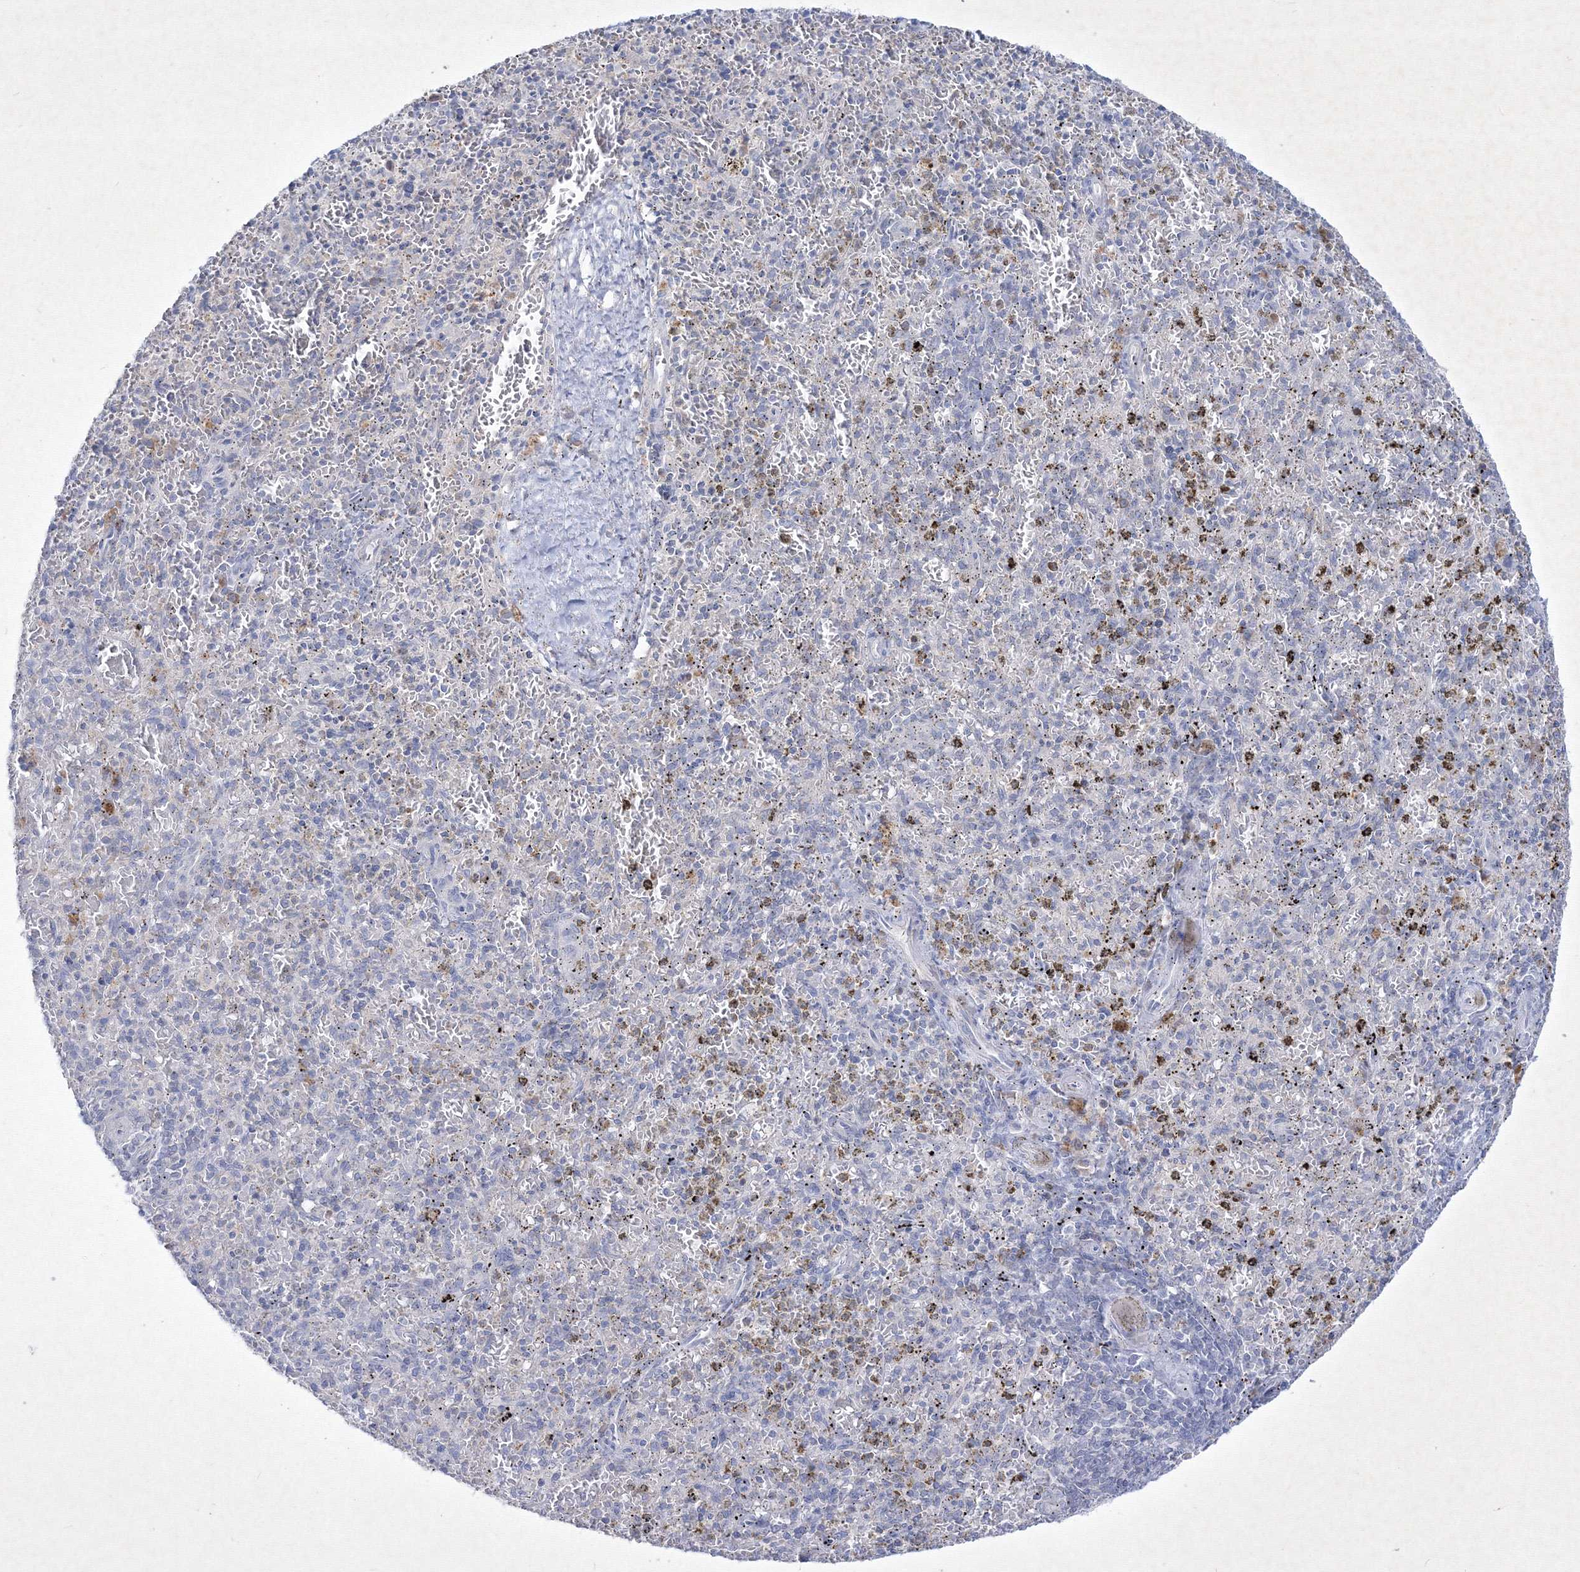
{"staining": {"intensity": "negative", "quantity": "none", "location": "none"}, "tissue": "spleen", "cell_type": "Cells in red pulp", "image_type": "normal", "snomed": [{"axis": "morphology", "description": "Normal tissue, NOS"}, {"axis": "topography", "description": "Spleen"}], "caption": "Immunohistochemistry (IHC) of unremarkable spleen displays no staining in cells in red pulp.", "gene": "TMEM139", "patient": {"sex": "male", "age": 72}}